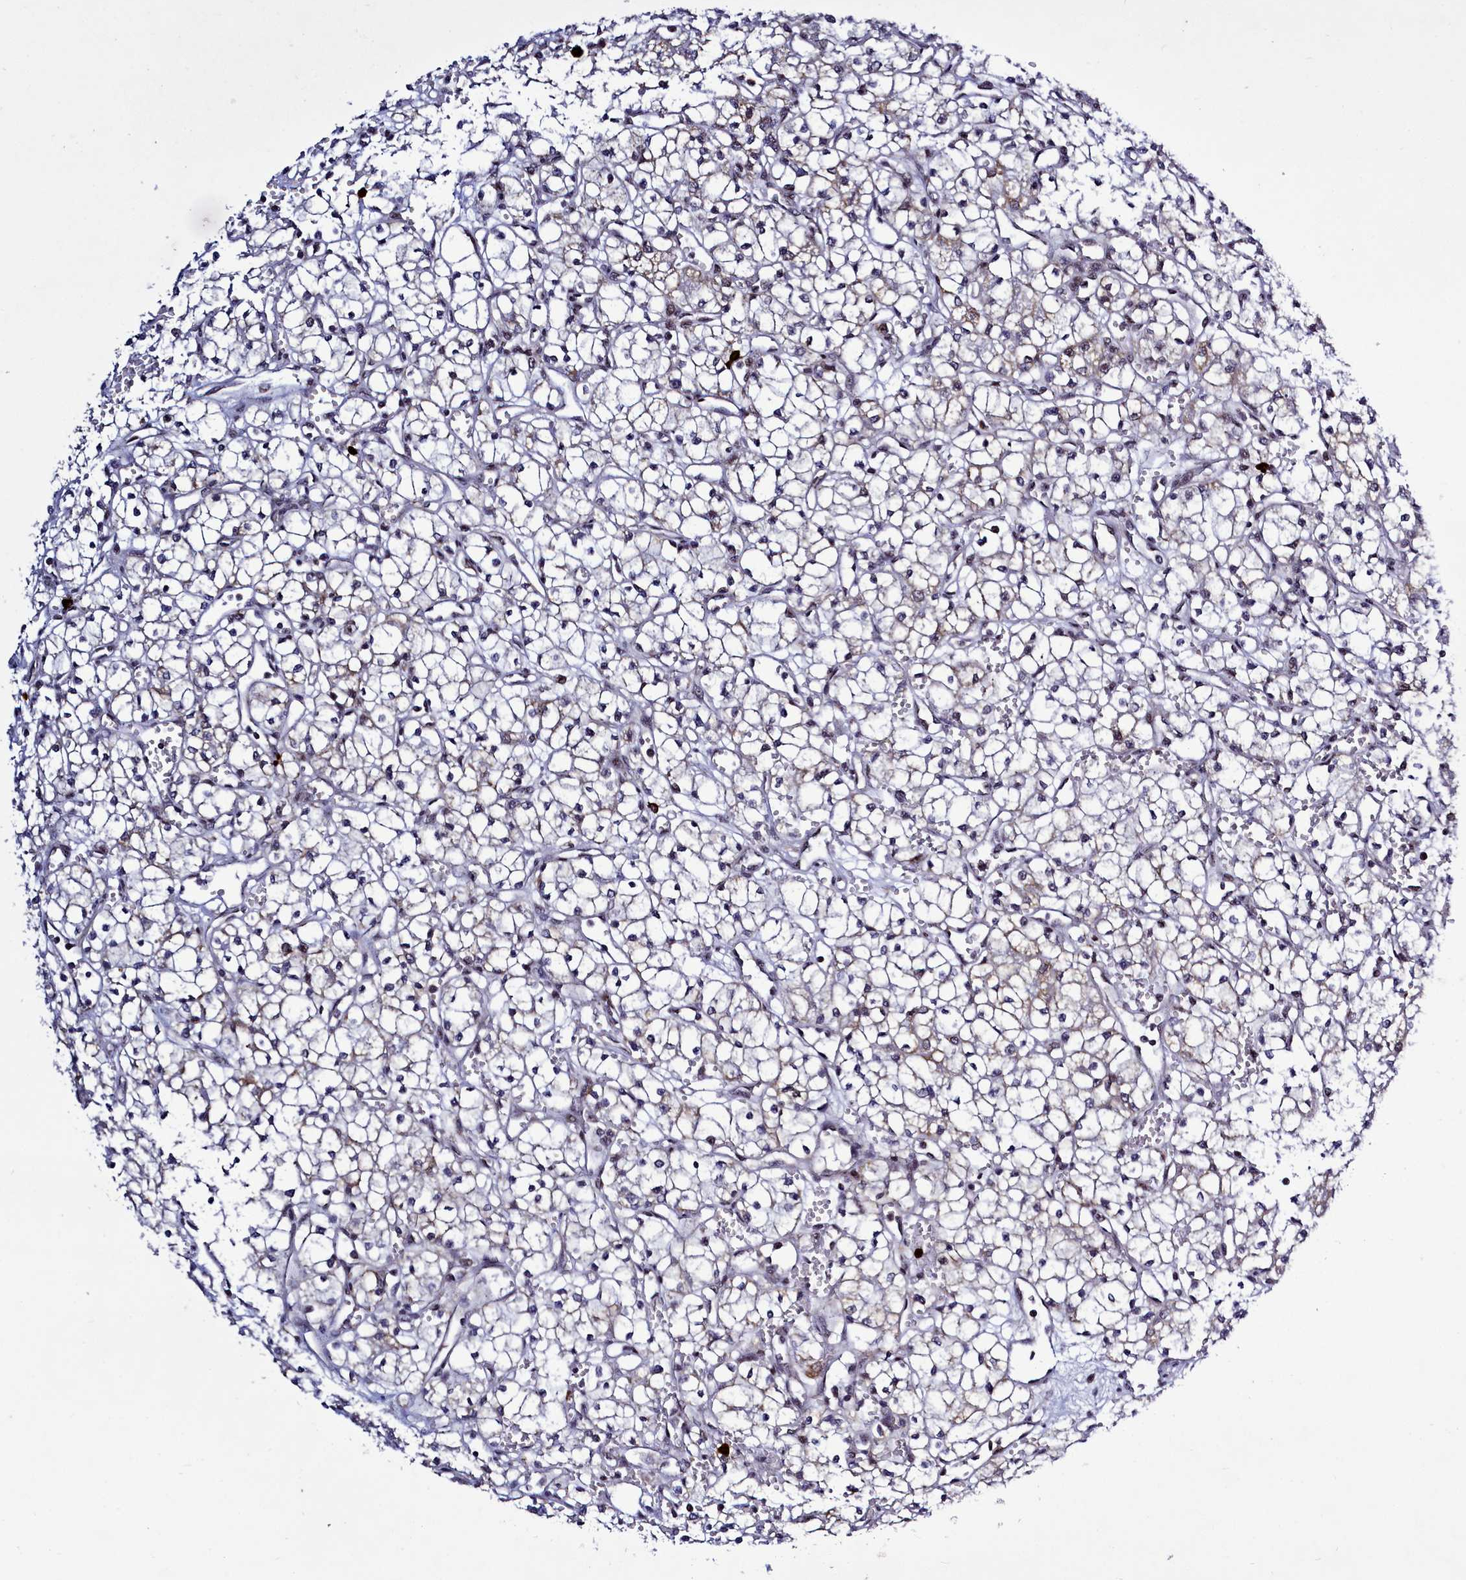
{"staining": {"intensity": "negative", "quantity": "none", "location": "none"}, "tissue": "renal cancer", "cell_type": "Tumor cells", "image_type": "cancer", "snomed": [{"axis": "morphology", "description": "Adenocarcinoma, NOS"}, {"axis": "topography", "description": "Kidney"}], "caption": "Tumor cells show no significant expression in renal adenocarcinoma. (DAB (3,3'-diaminobenzidine) immunohistochemistry (IHC) visualized using brightfield microscopy, high magnification).", "gene": "POM121L2", "patient": {"sex": "male", "age": 59}}